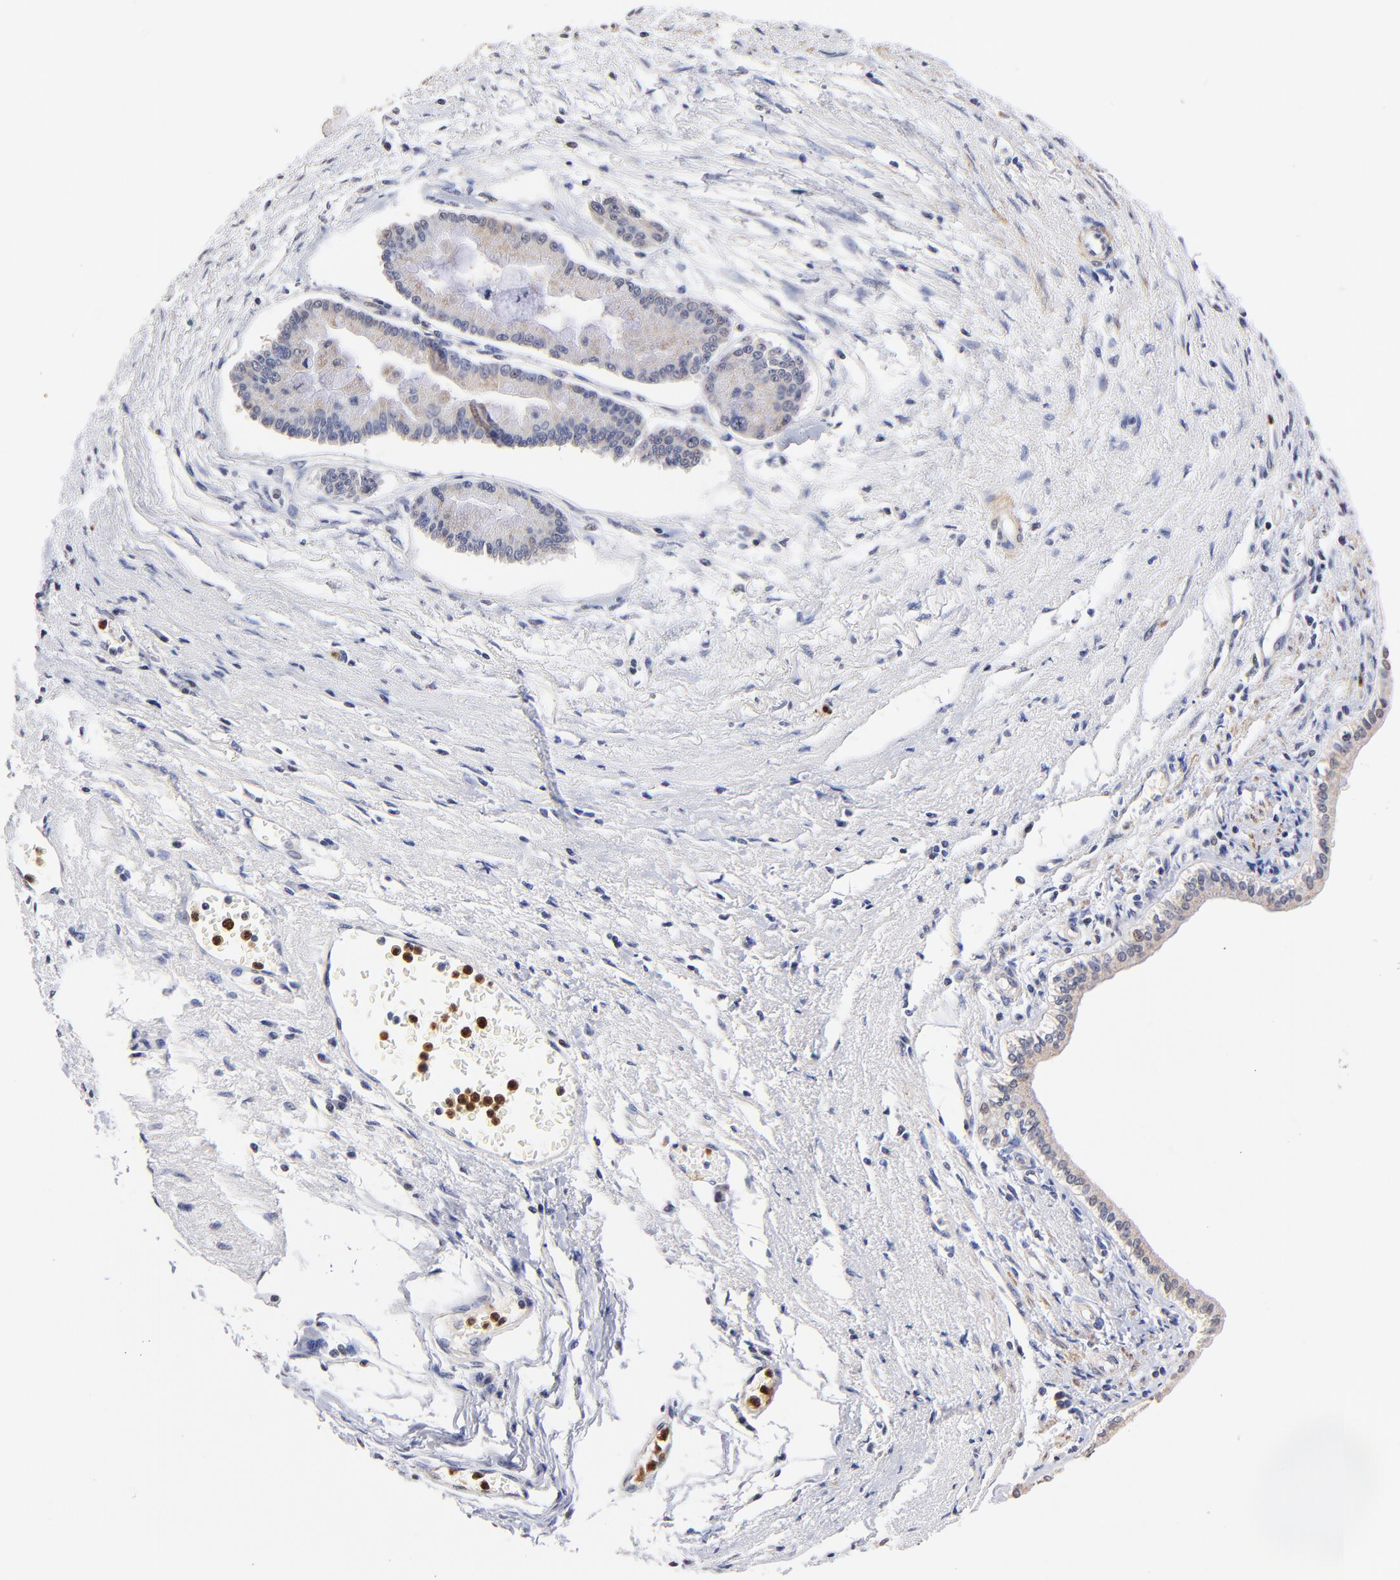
{"staining": {"intensity": "weak", "quantity": ">75%", "location": "cytoplasmic/membranous"}, "tissue": "liver cancer", "cell_type": "Tumor cells", "image_type": "cancer", "snomed": [{"axis": "morphology", "description": "Cholangiocarcinoma"}, {"axis": "topography", "description": "Liver"}], "caption": "Approximately >75% of tumor cells in human liver cholangiocarcinoma demonstrate weak cytoplasmic/membranous protein expression as visualized by brown immunohistochemical staining.", "gene": "BBOF1", "patient": {"sex": "female", "age": 79}}